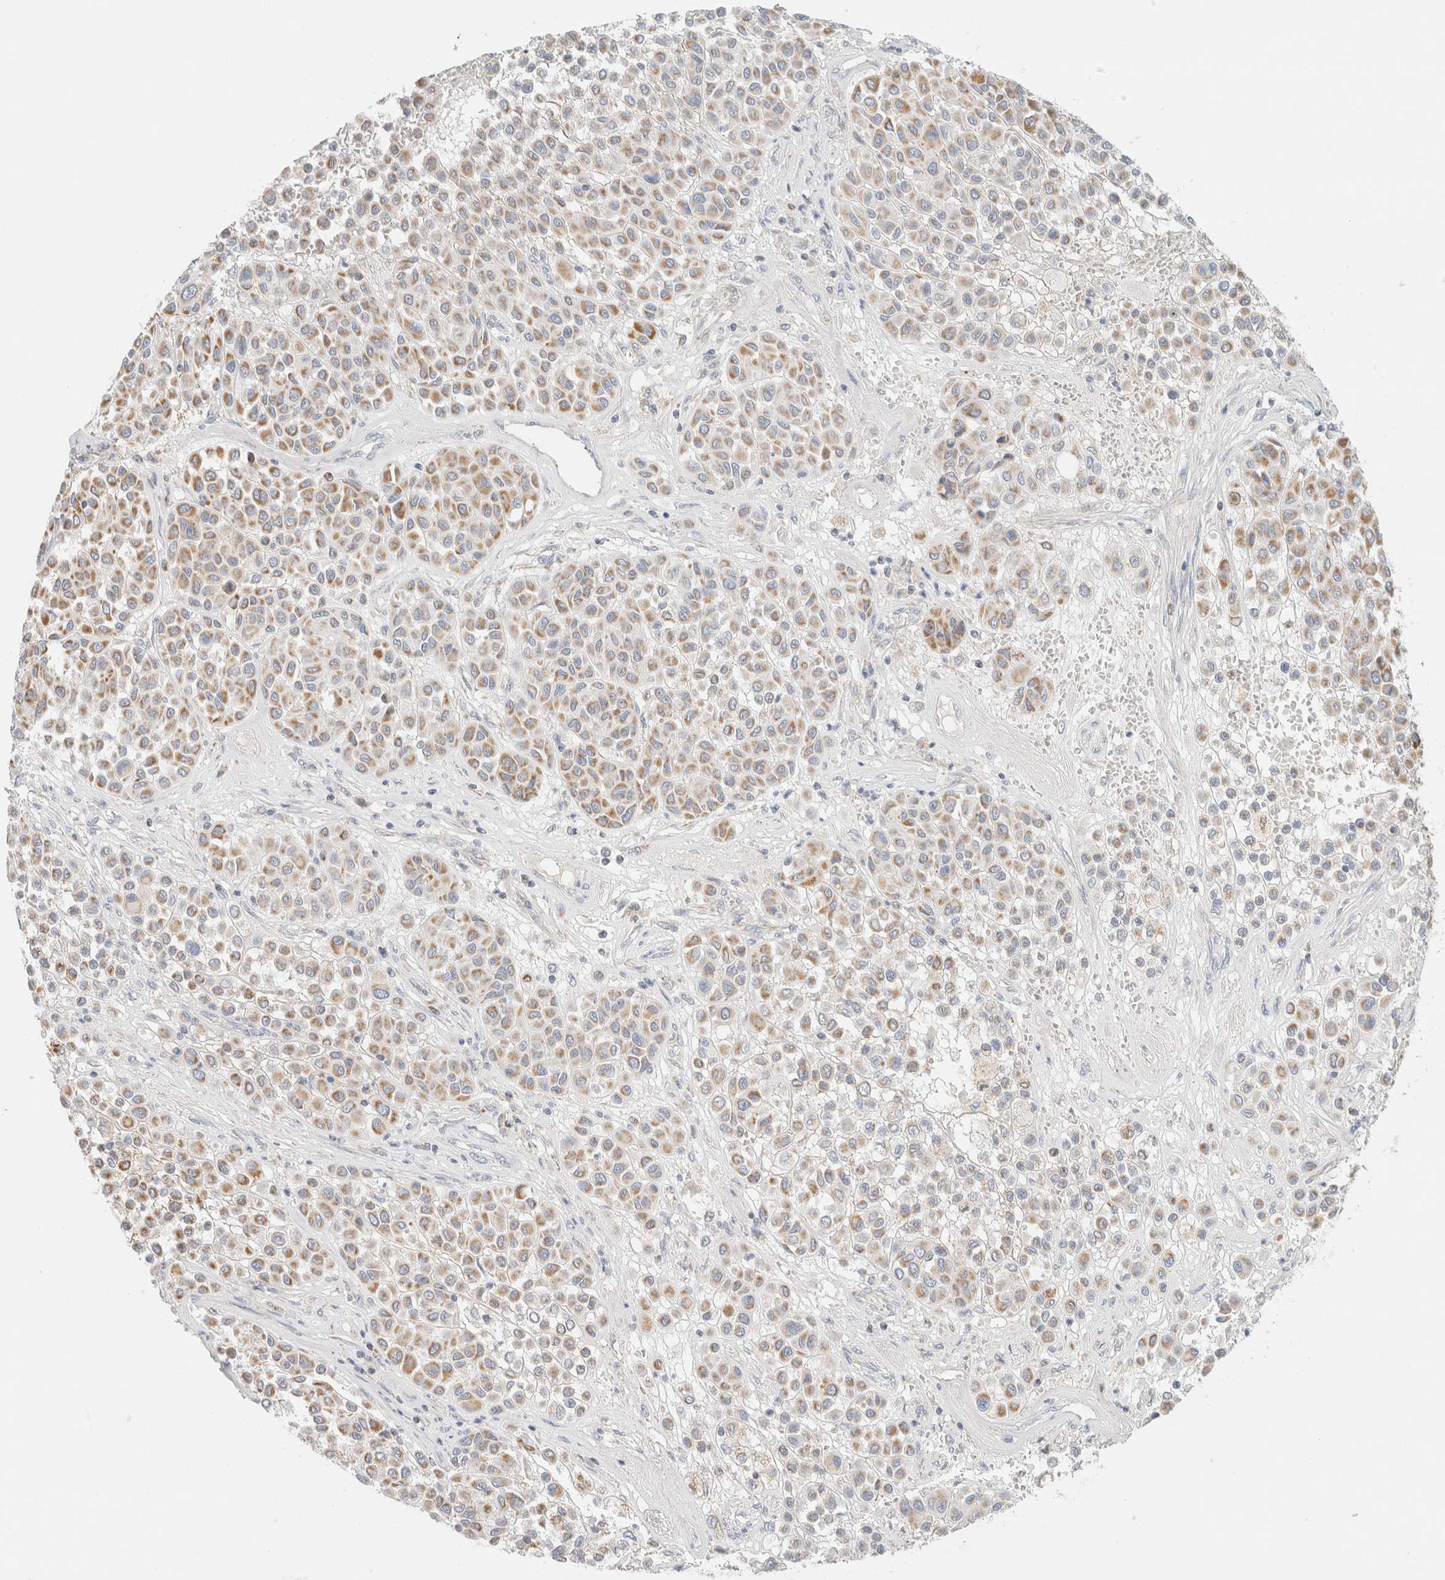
{"staining": {"intensity": "moderate", "quantity": "25%-75%", "location": "cytoplasmic/membranous"}, "tissue": "melanoma", "cell_type": "Tumor cells", "image_type": "cancer", "snomed": [{"axis": "morphology", "description": "Malignant melanoma, Metastatic site"}, {"axis": "topography", "description": "Soft tissue"}], "caption": "Approximately 25%-75% of tumor cells in malignant melanoma (metastatic site) display moderate cytoplasmic/membranous protein staining as visualized by brown immunohistochemical staining.", "gene": "HDHD3", "patient": {"sex": "male", "age": 41}}